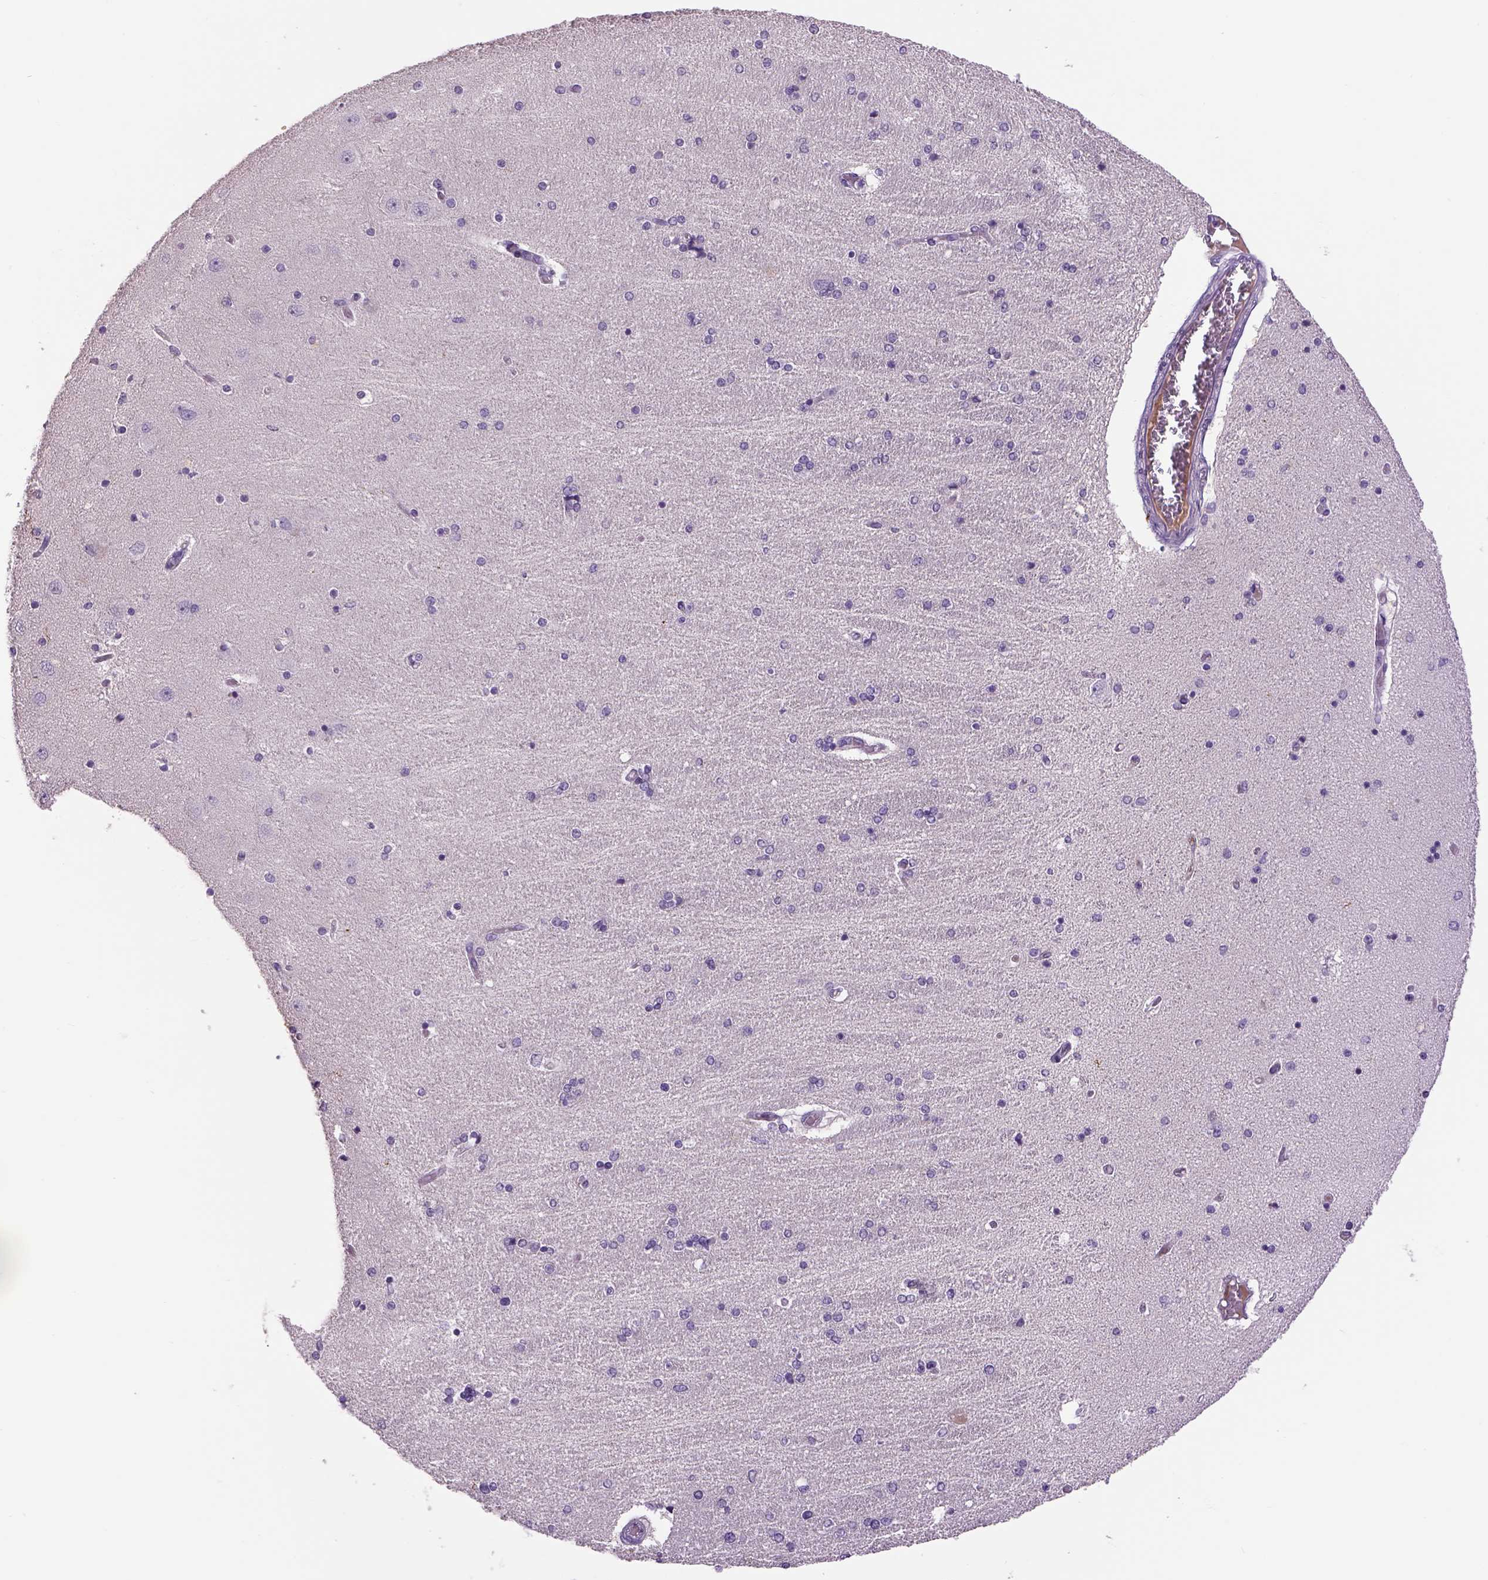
{"staining": {"intensity": "negative", "quantity": "none", "location": "none"}, "tissue": "hippocampus", "cell_type": "Glial cells", "image_type": "normal", "snomed": [{"axis": "morphology", "description": "Normal tissue, NOS"}, {"axis": "topography", "description": "Hippocampus"}], "caption": "An image of hippocampus stained for a protein reveals no brown staining in glial cells. (Stains: DAB (3,3'-diaminobenzidine) IHC with hematoxylin counter stain, Microscopy: brightfield microscopy at high magnification).", "gene": "DBH", "patient": {"sex": "female", "age": 54}}